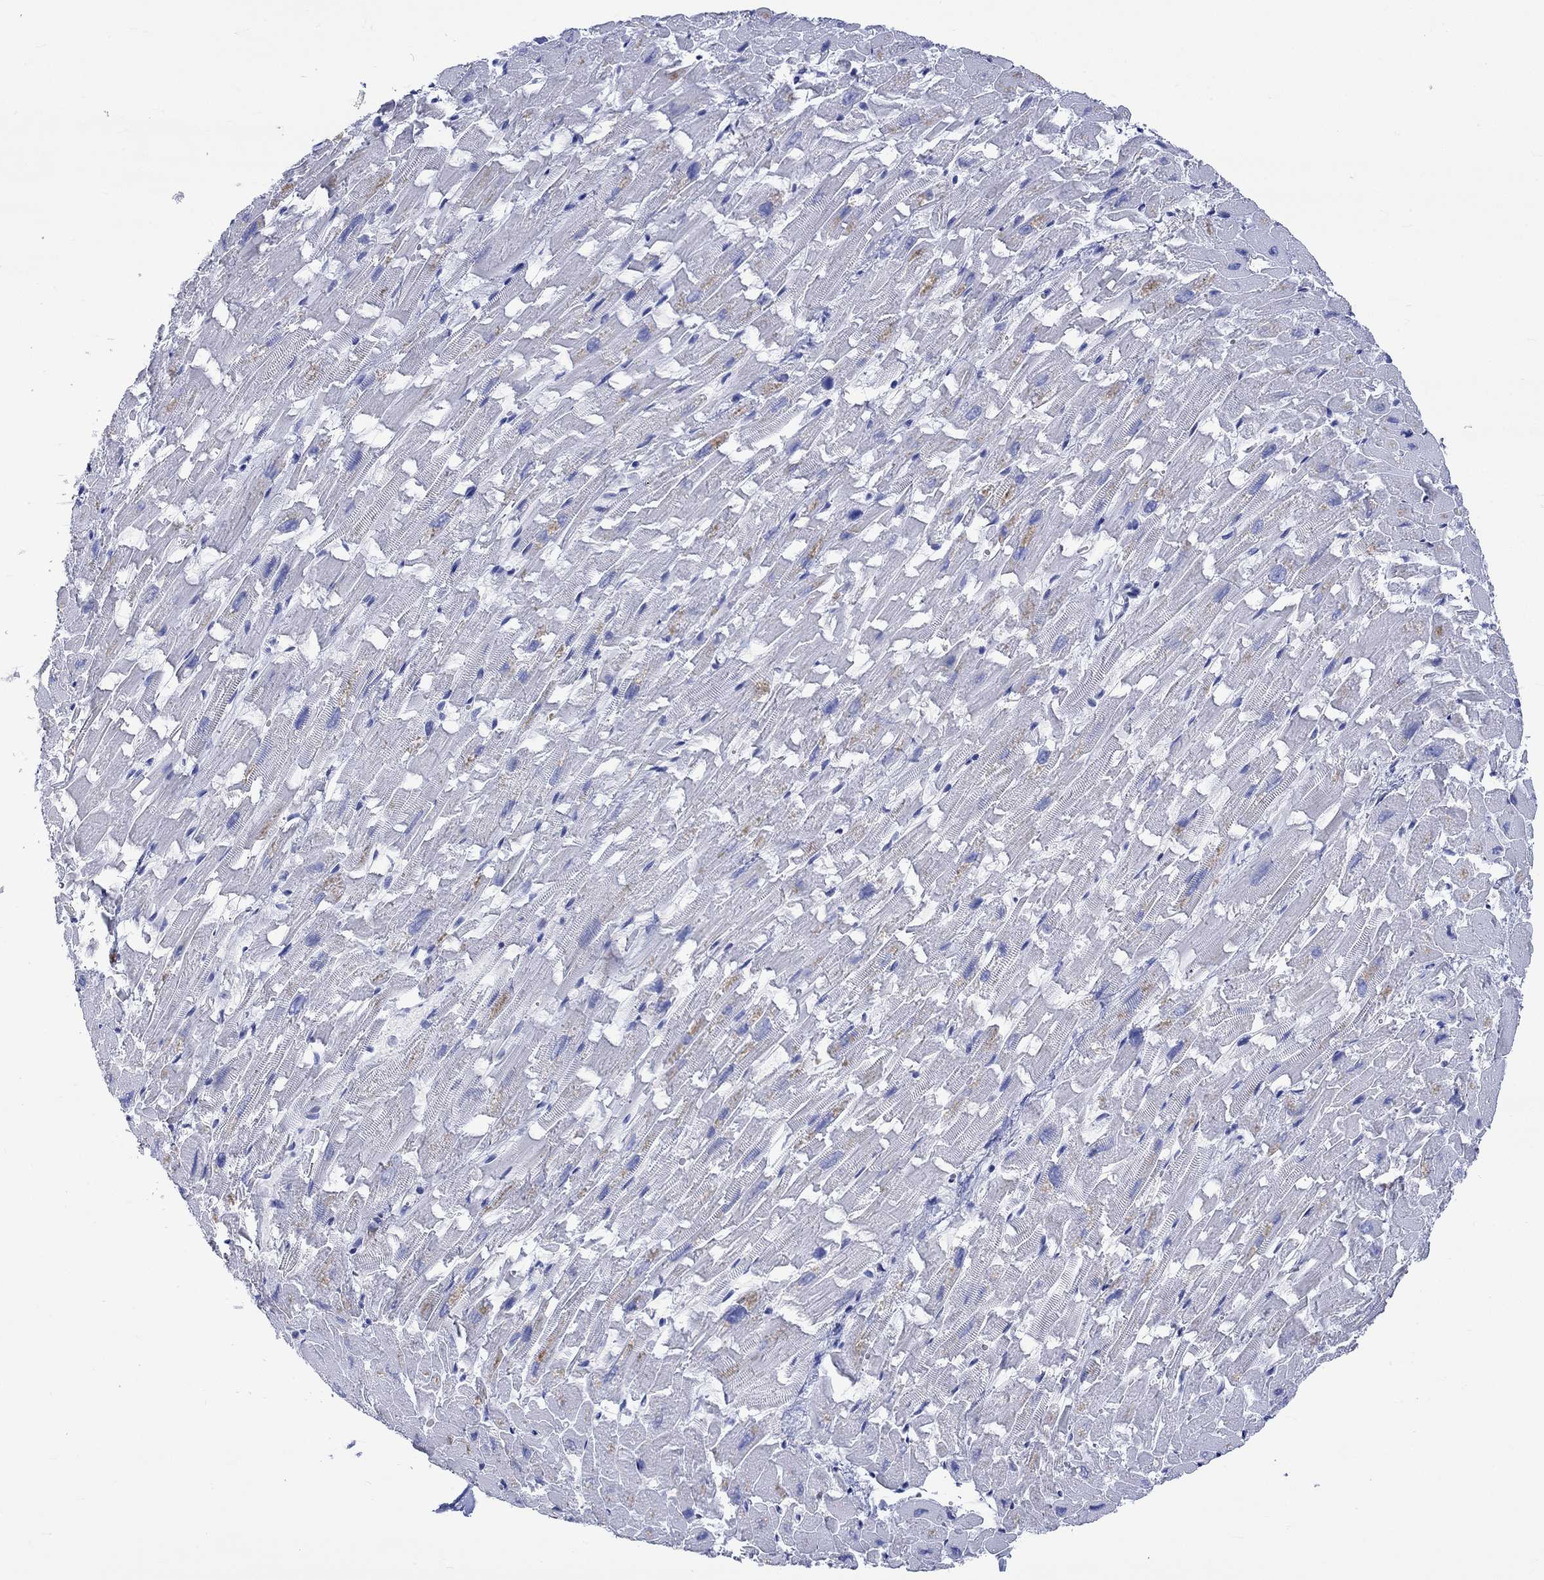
{"staining": {"intensity": "negative", "quantity": "none", "location": "none"}, "tissue": "heart muscle", "cell_type": "Cardiomyocytes", "image_type": "normal", "snomed": [{"axis": "morphology", "description": "Normal tissue, NOS"}, {"axis": "topography", "description": "Heart"}], "caption": "Human heart muscle stained for a protein using IHC demonstrates no expression in cardiomyocytes.", "gene": "HARBI1", "patient": {"sex": "female", "age": 64}}